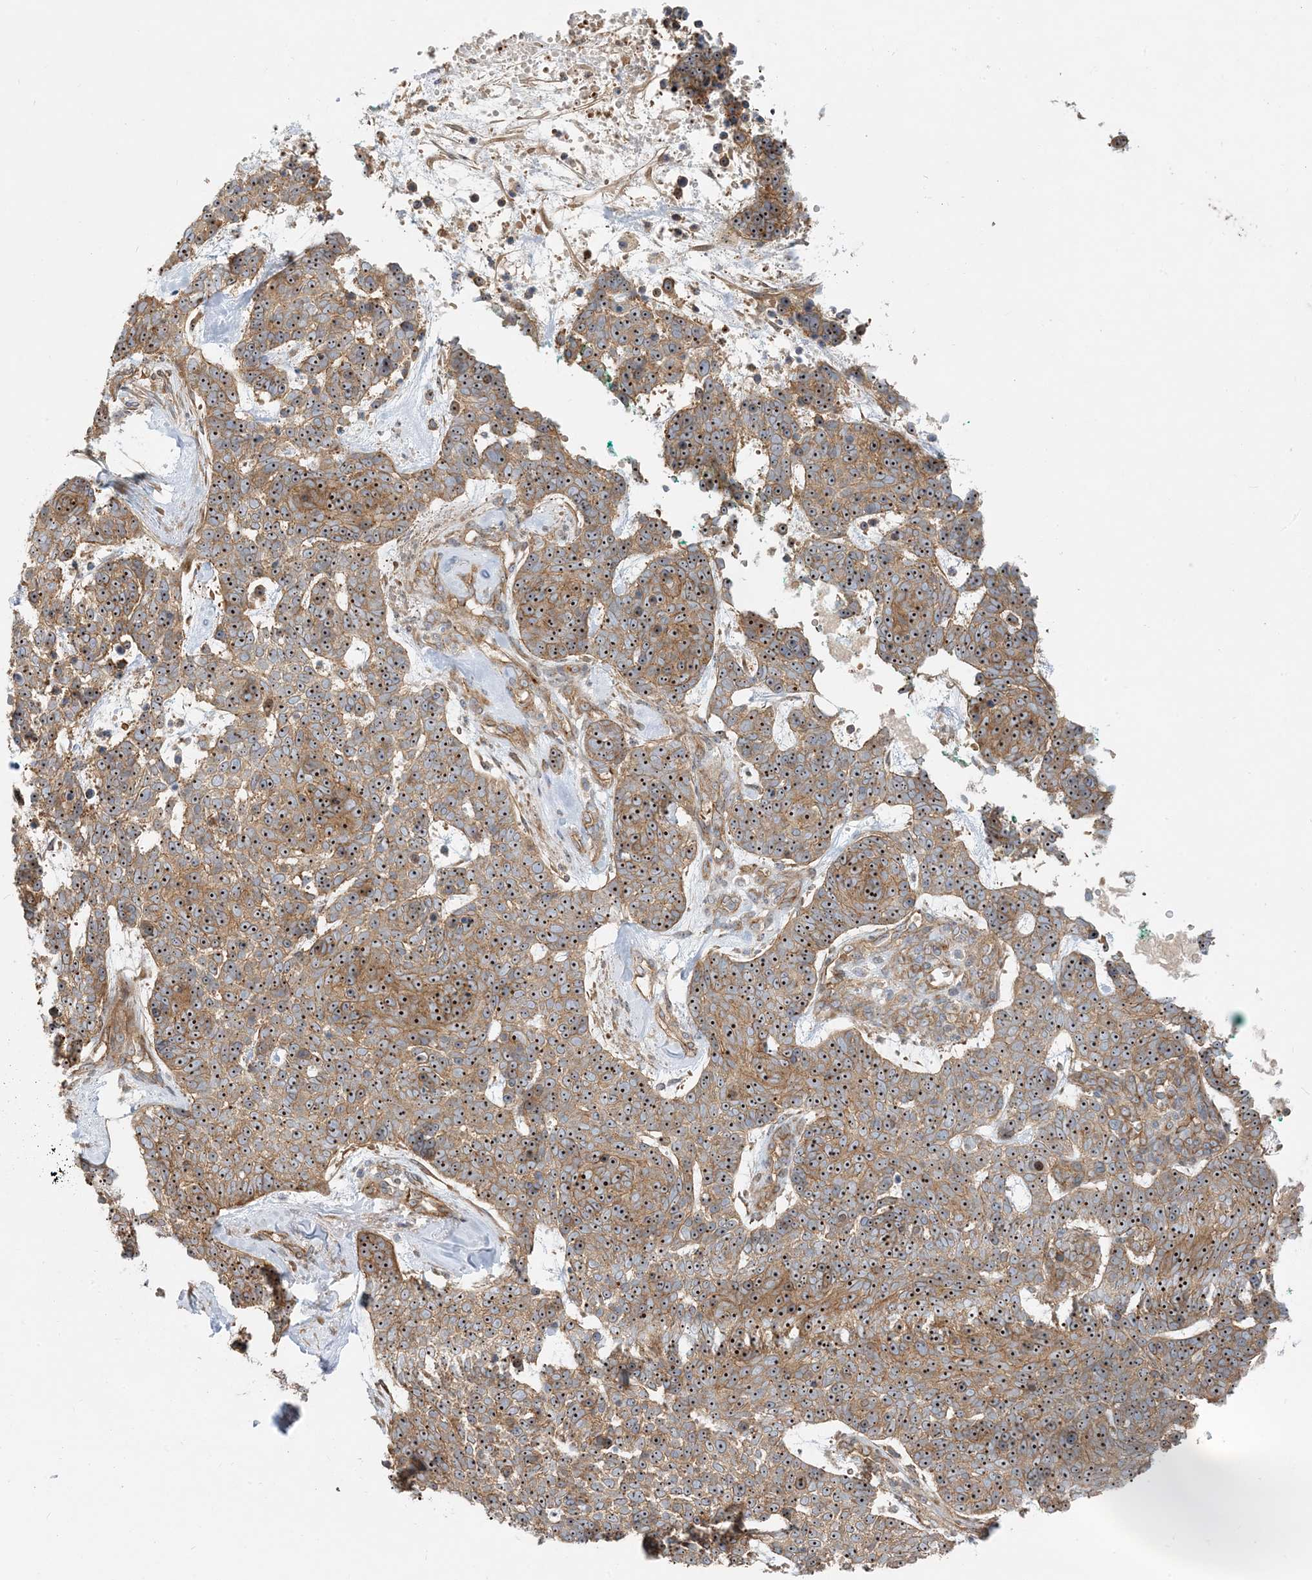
{"staining": {"intensity": "moderate", "quantity": ">75%", "location": "cytoplasmic/membranous,nuclear"}, "tissue": "skin cancer", "cell_type": "Tumor cells", "image_type": "cancer", "snomed": [{"axis": "morphology", "description": "Basal cell carcinoma"}, {"axis": "topography", "description": "Skin"}], "caption": "Immunohistochemistry histopathology image of neoplastic tissue: human skin cancer (basal cell carcinoma) stained using IHC shows medium levels of moderate protein expression localized specifically in the cytoplasmic/membranous and nuclear of tumor cells, appearing as a cytoplasmic/membranous and nuclear brown color.", "gene": "MYL5", "patient": {"sex": "female", "age": 81}}